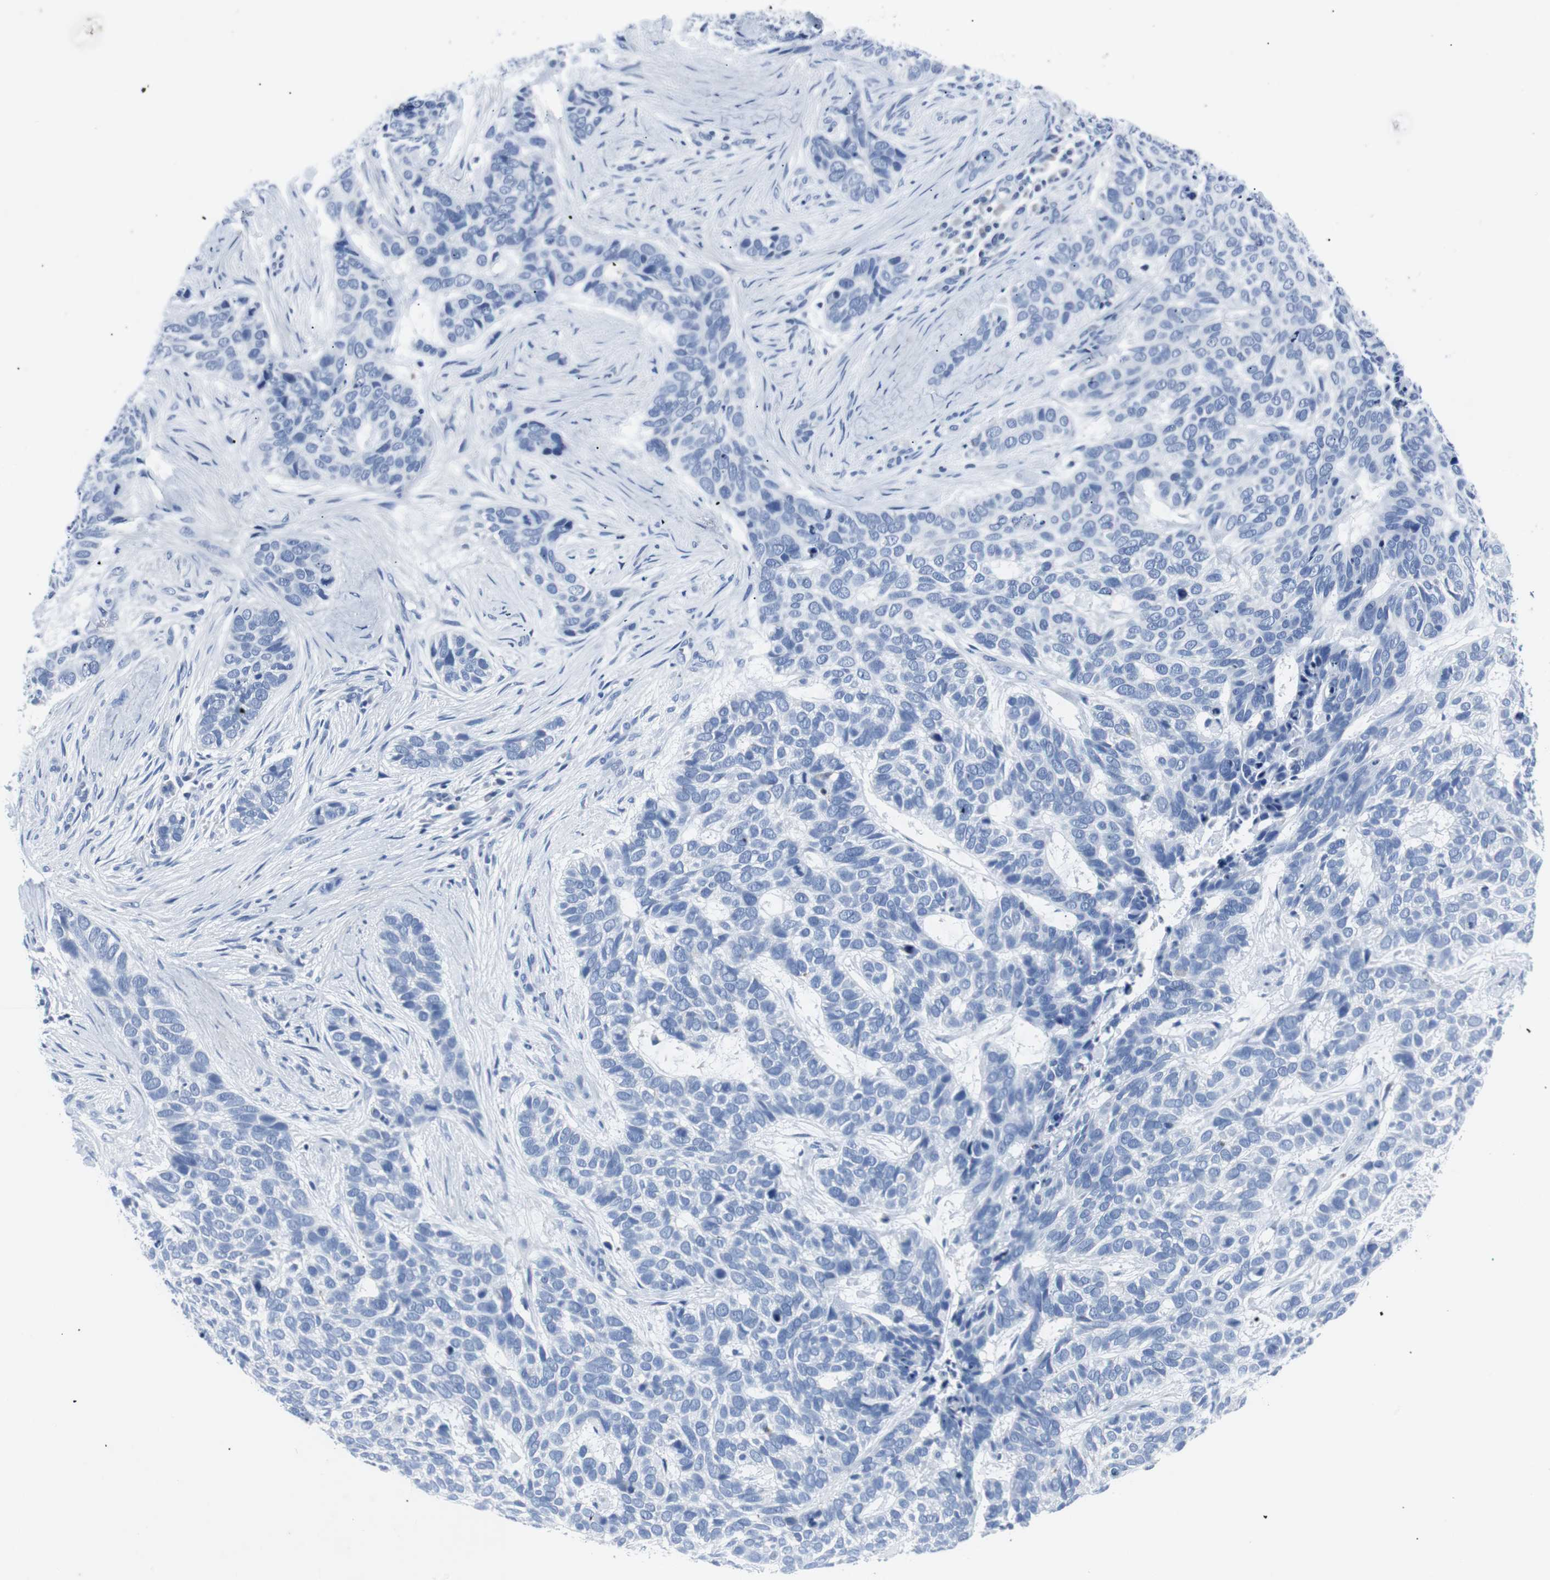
{"staining": {"intensity": "negative", "quantity": "none", "location": "none"}, "tissue": "skin cancer", "cell_type": "Tumor cells", "image_type": "cancer", "snomed": [{"axis": "morphology", "description": "Basal cell carcinoma"}, {"axis": "topography", "description": "Skin"}], "caption": "Tumor cells are negative for brown protein staining in skin cancer (basal cell carcinoma). (DAB immunohistochemistry visualized using brightfield microscopy, high magnification).", "gene": "GAP43", "patient": {"sex": "male", "age": 87}}